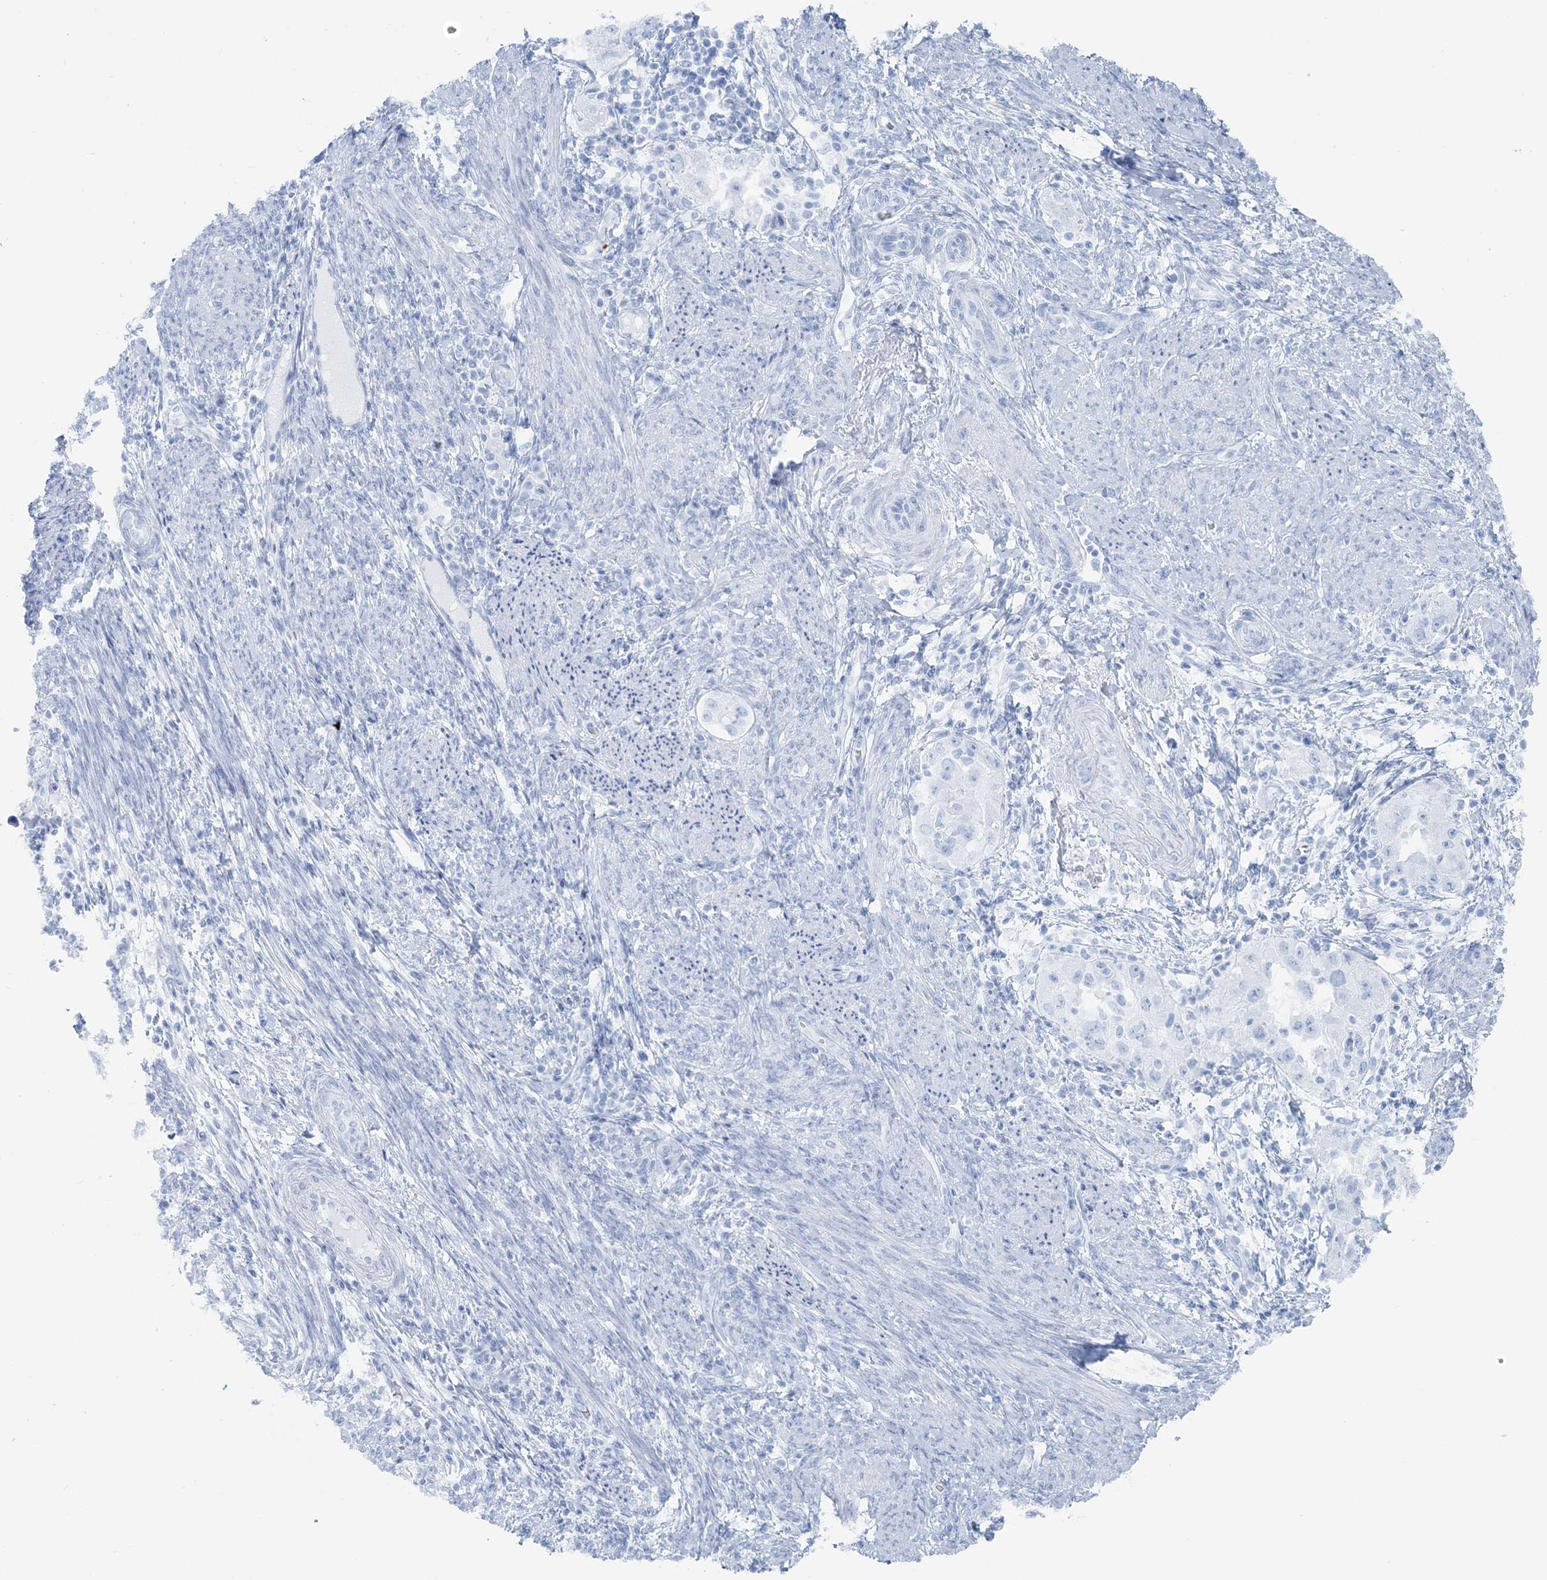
{"staining": {"intensity": "negative", "quantity": "none", "location": "none"}, "tissue": "endometrial cancer", "cell_type": "Tumor cells", "image_type": "cancer", "snomed": [{"axis": "morphology", "description": "Adenocarcinoma, NOS"}, {"axis": "topography", "description": "Endometrium"}], "caption": "High magnification brightfield microscopy of adenocarcinoma (endometrial) stained with DAB (brown) and counterstained with hematoxylin (blue): tumor cells show no significant positivity.", "gene": "ATP11A", "patient": {"sex": "female", "age": 85}}